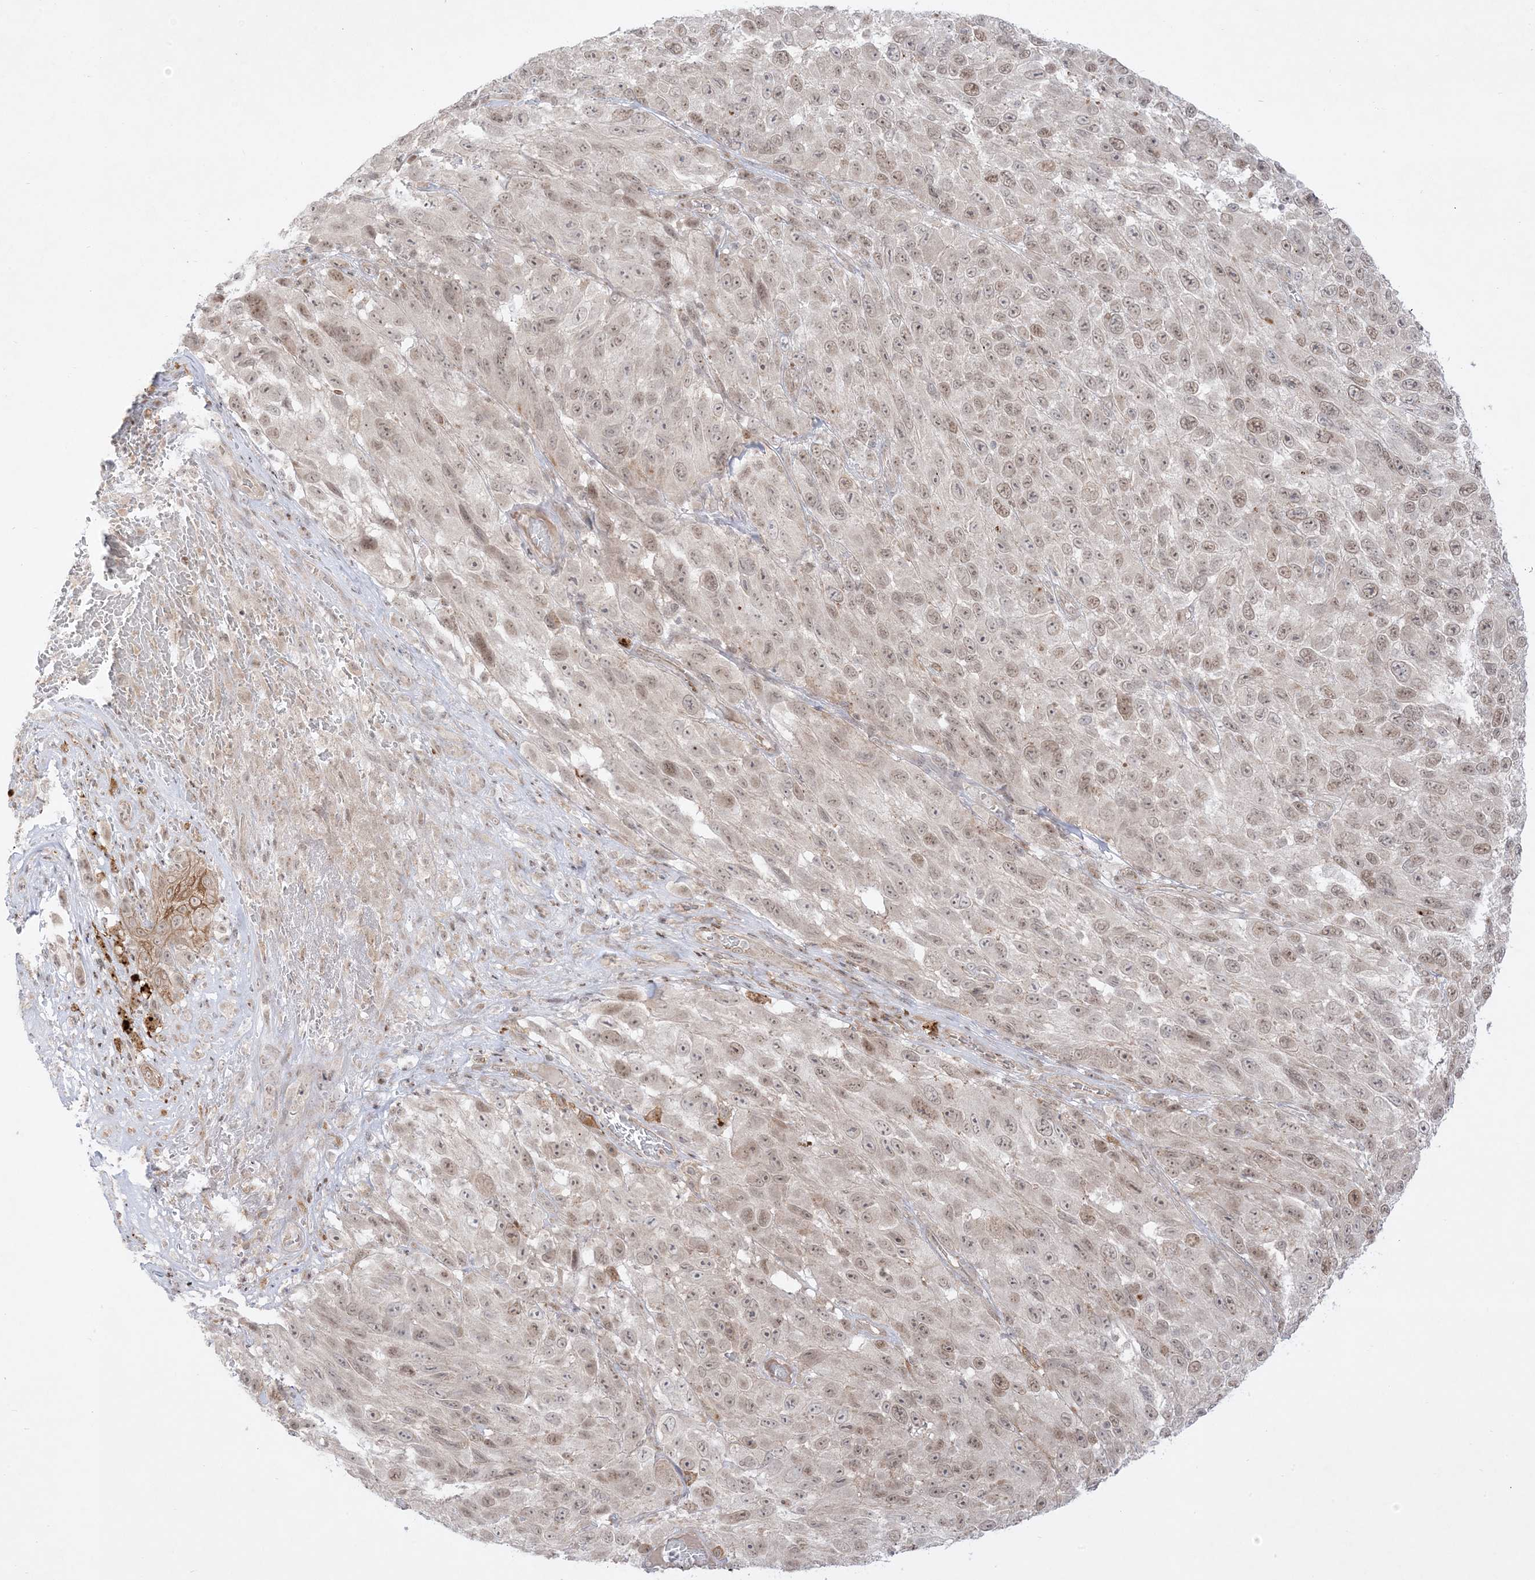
{"staining": {"intensity": "weak", "quantity": ">75%", "location": "nuclear"}, "tissue": "melanoma", "cell_type": "Tumor cells", "image_type": "cancer", "snomed": [{"axis": "morphology", "description": "Malignant melanoma, NOS"}, {"axis": "topography", "description": "Skin"}], "caption": "Protein expression analysis of human malignant melanoma reveals weak nuclear expression in about >75% of tumor cells.", "gene": "PTK6", "patient": {"sex": "female", "age": 96}}